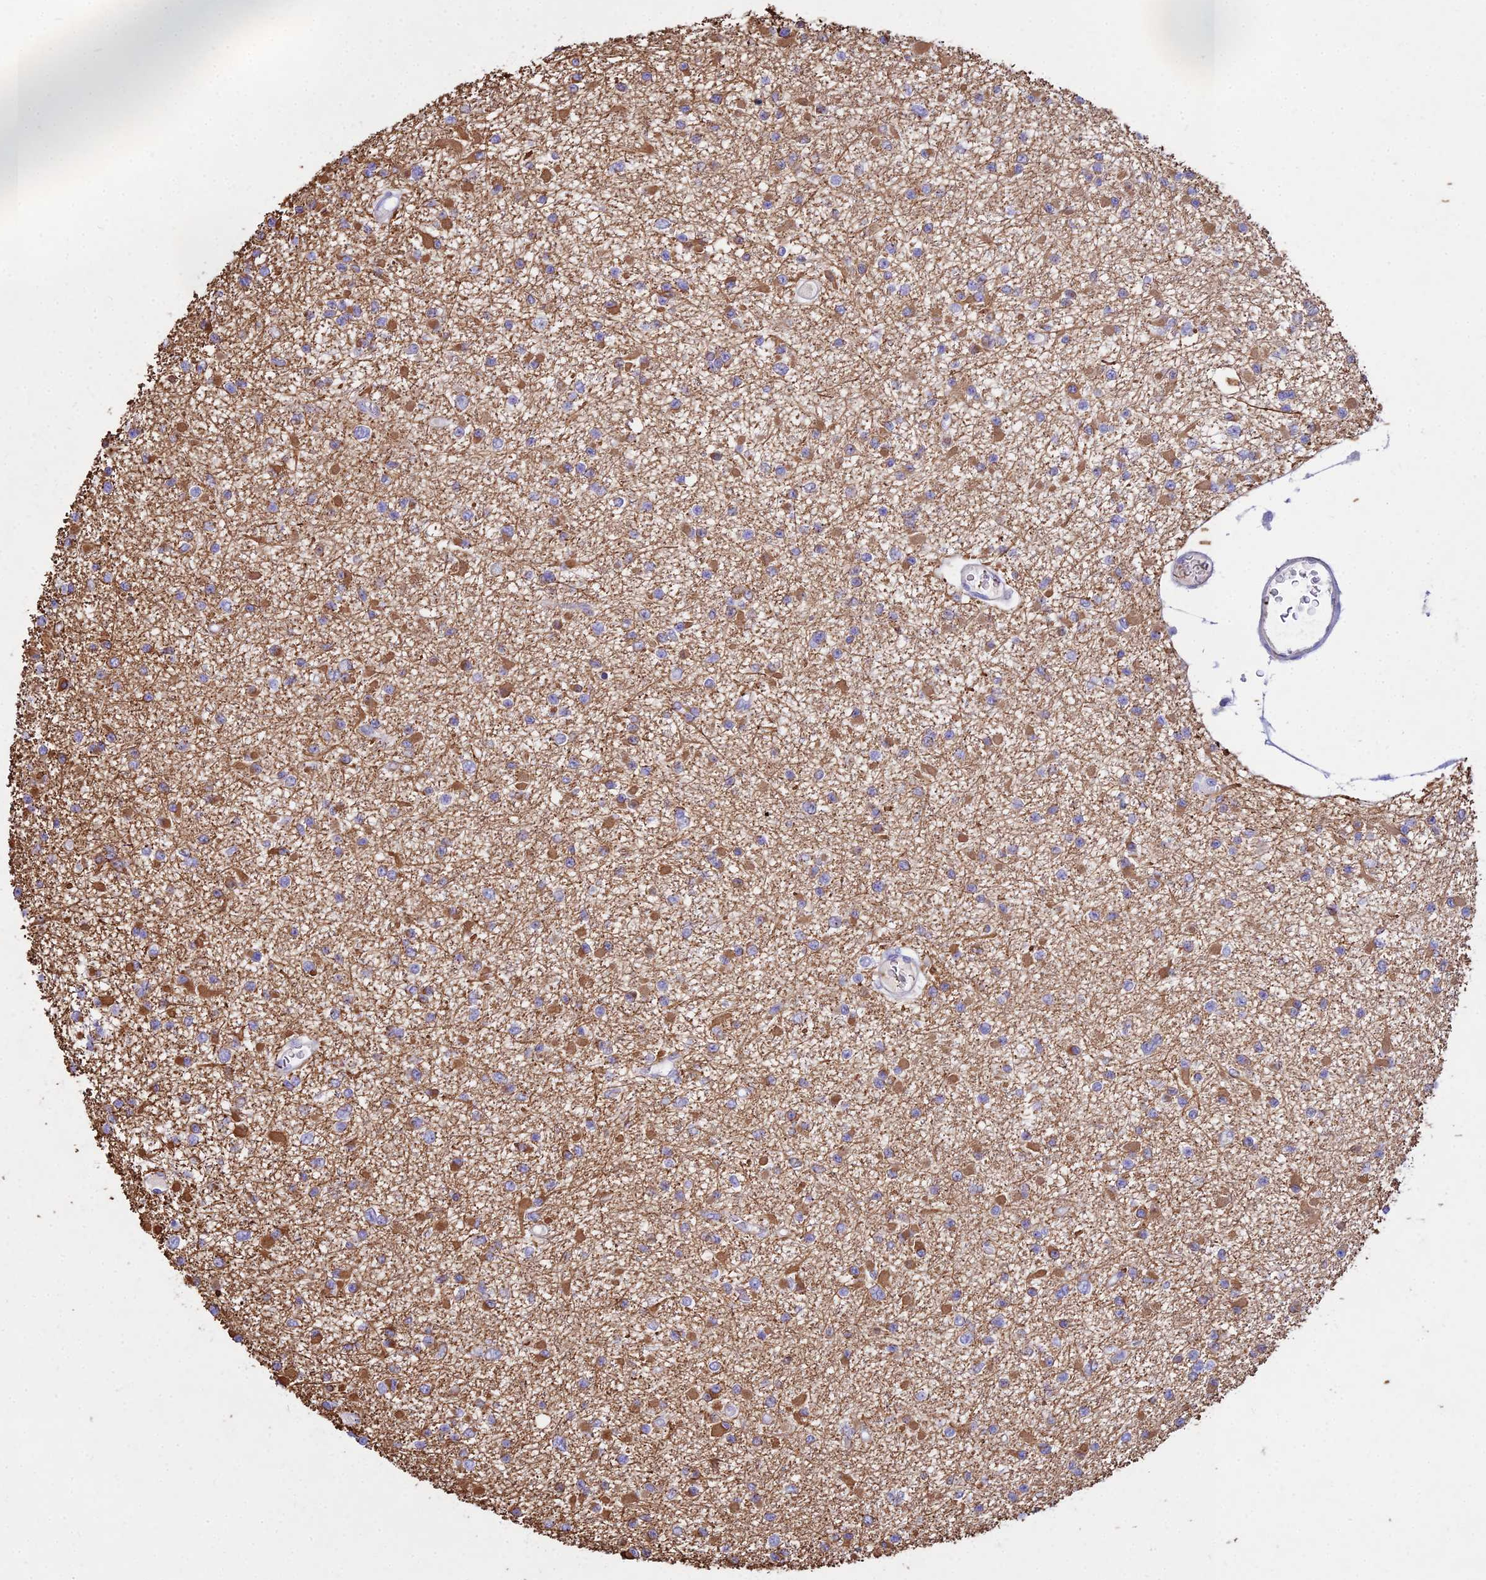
{"staining": {"intensity": "moderate", "quantity": "<25%", "location": "cytoplasmic/membranous"}, "tissue": "glioma", "cell_type": "Tumor cells", "image_type": "cancer", "snomed": [{"axis": "morphology", "description": "Glioma, malignant, Low grade"}, {"axis": "topography", "description": "Brain"}], "caption": "A brown stain labels moderate cytoplasmic/membranous positivity of a protein in malignant glioma (low-grade) tumor cells. (Brightfield microscopy of DAB IHC at high magnification).", "gene": "DLX1", "patient": {"sex": "female", "age": 22}}